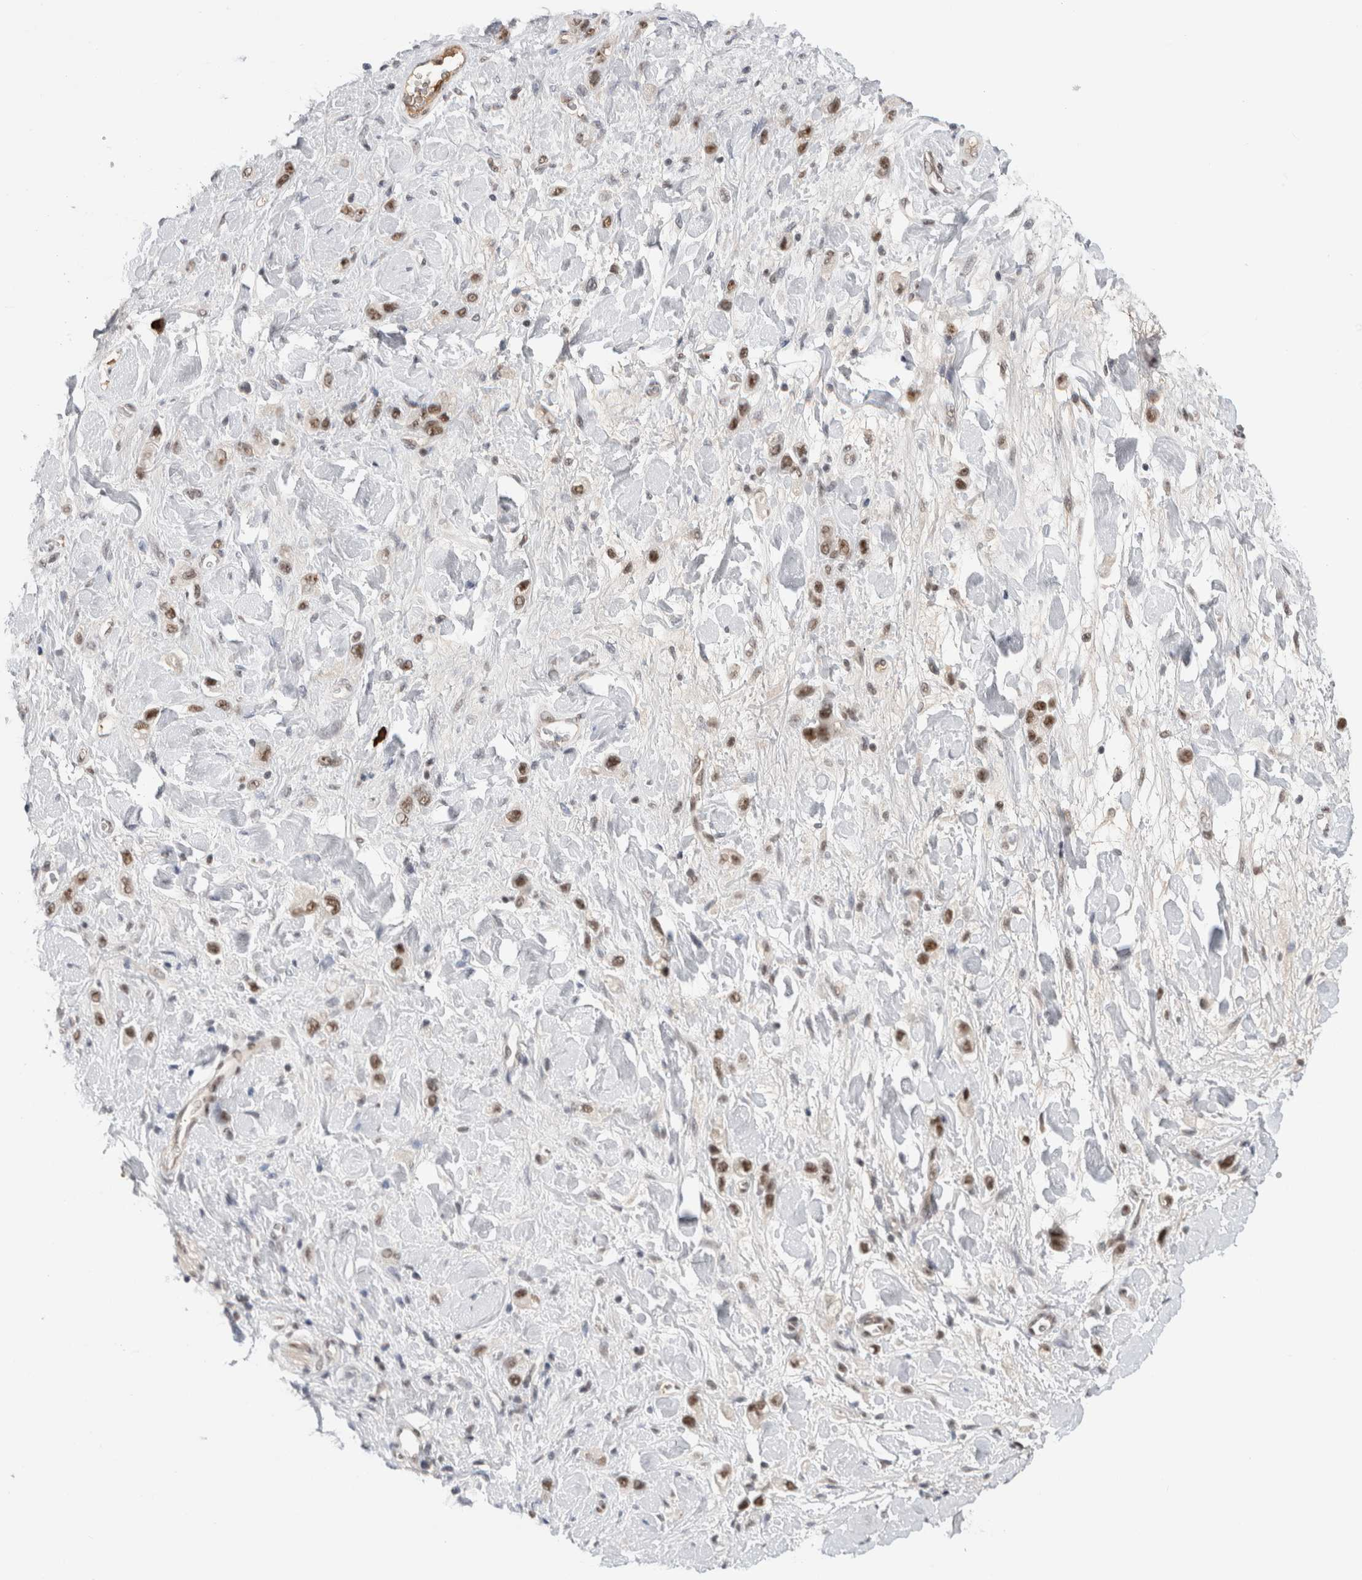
{"staining": {"intensity": "moderate", "quantity": ">75%", "location": "nuclear"}, "tissue": "stomach cancer", "cell_type": "Tumor cells", "image_type": "cancer", "snomed": [{"axis": "morphology", "description": "Adenocarcinoma, NOS"}, {"axis": "topography", "description": "Stomach"}], "caption": "Immunohistochemistry image of neoplastic tissue: stomach cancer stained using immunohistochemistry exhibits medium levels of moderate protein expression localized specifically in the nuclear of tumor cells, appearing as a nuclear brown color.", "gene": "ZNF24", "patient": {"sex": "female", "age": 65}}